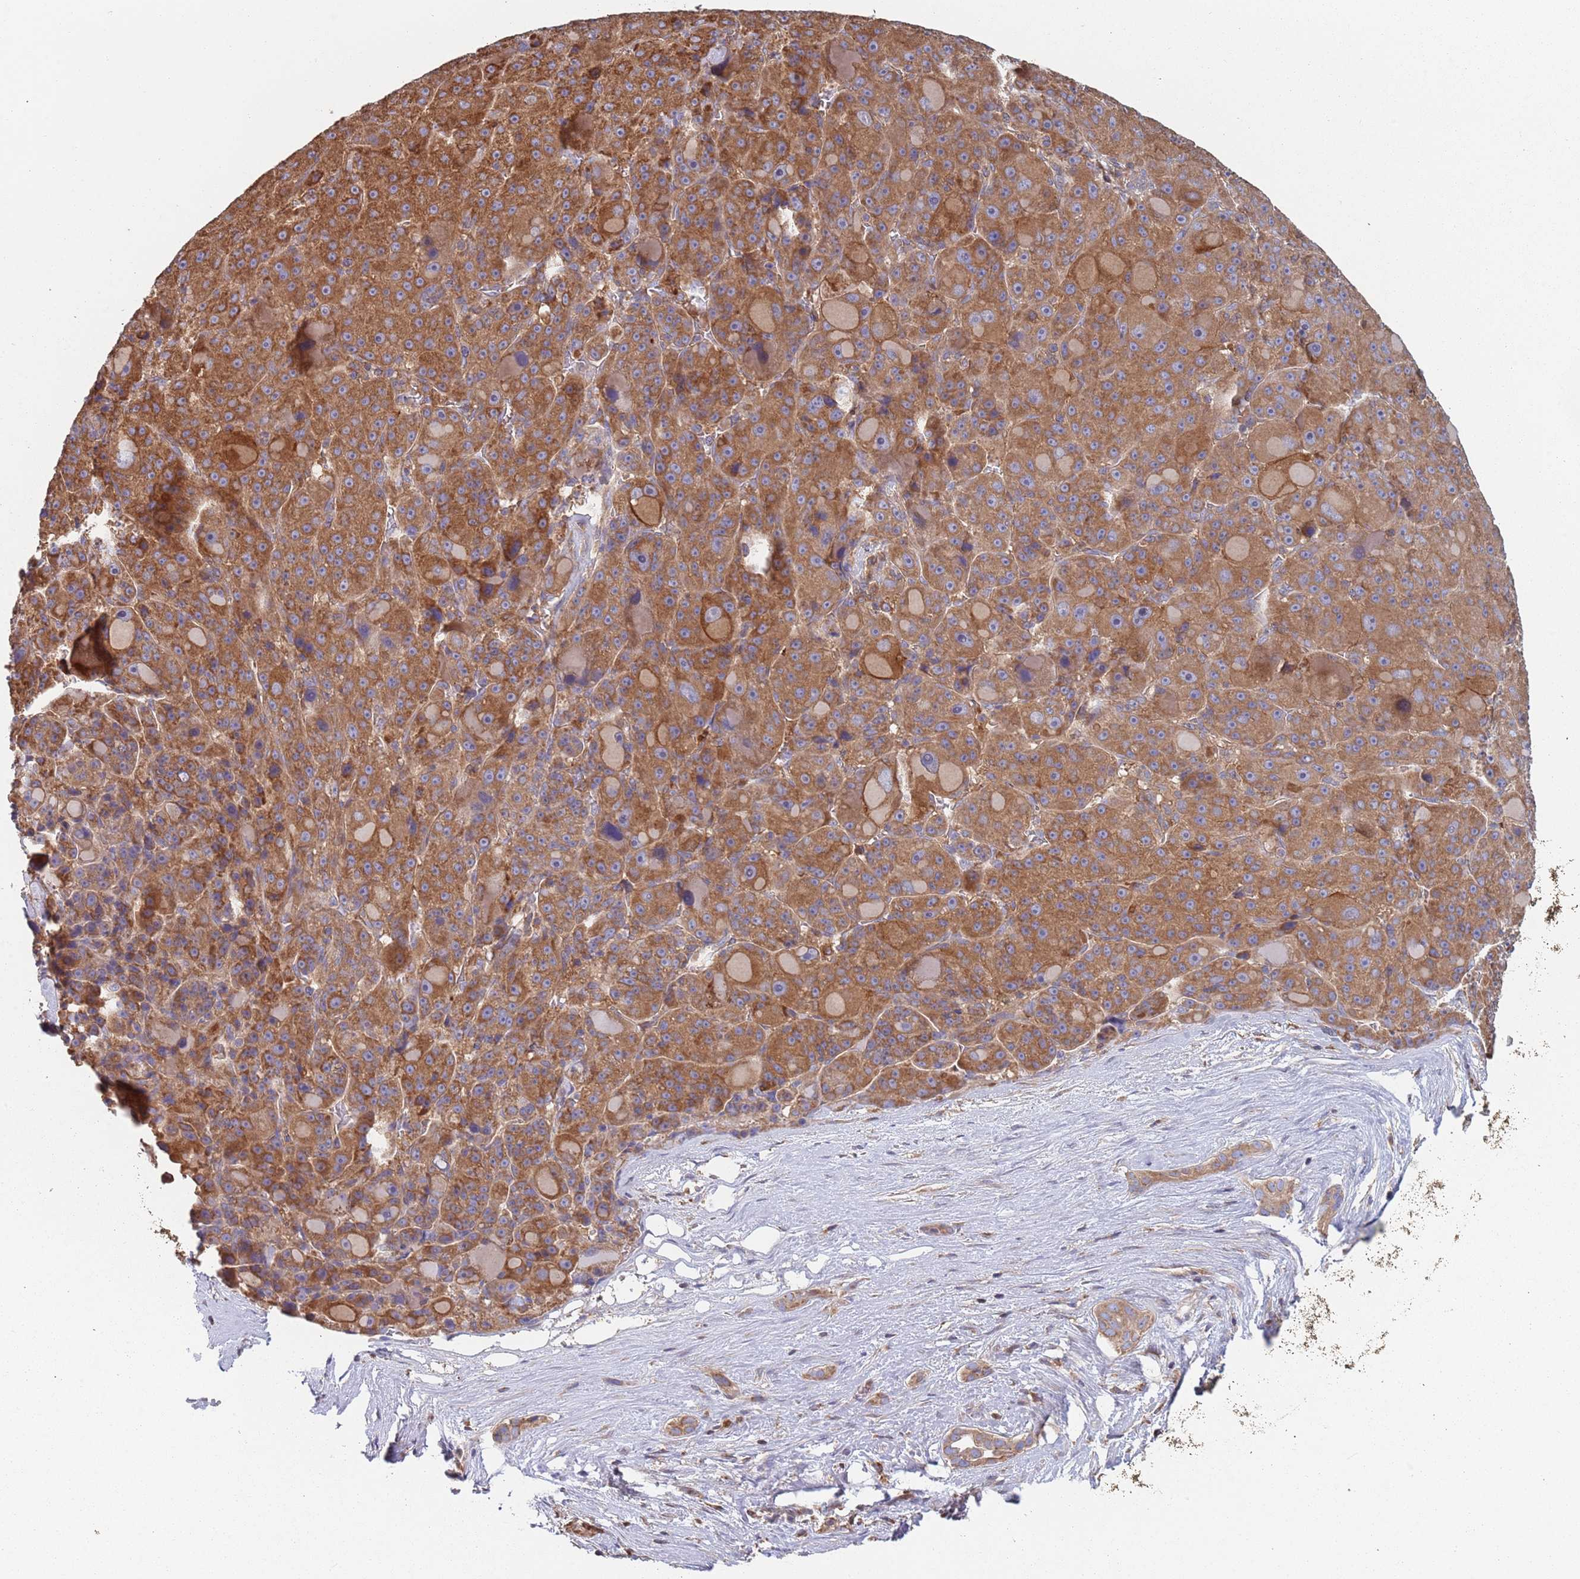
{"staining": {"intensity": "strong", "quantity": ">75%", "location": "cytoplasmic/membranous"}, "tissue": "liver cancer", "cell_type": "Tumor cells", "image_type": "cancer", "snomed": [{"axis": "morphology", "description": "Carcinoma, Hepatocellular, NOS"}, {"axis": "topography", "description": "Liver"}], "caption": "Brown immunohistochemical staining in liver cancer reveals strong cytoplasmic/membranous positivity in about >75% of tumor cells.", "gene": "GDI2", "patient": {"sex": "male", "age": 76}}